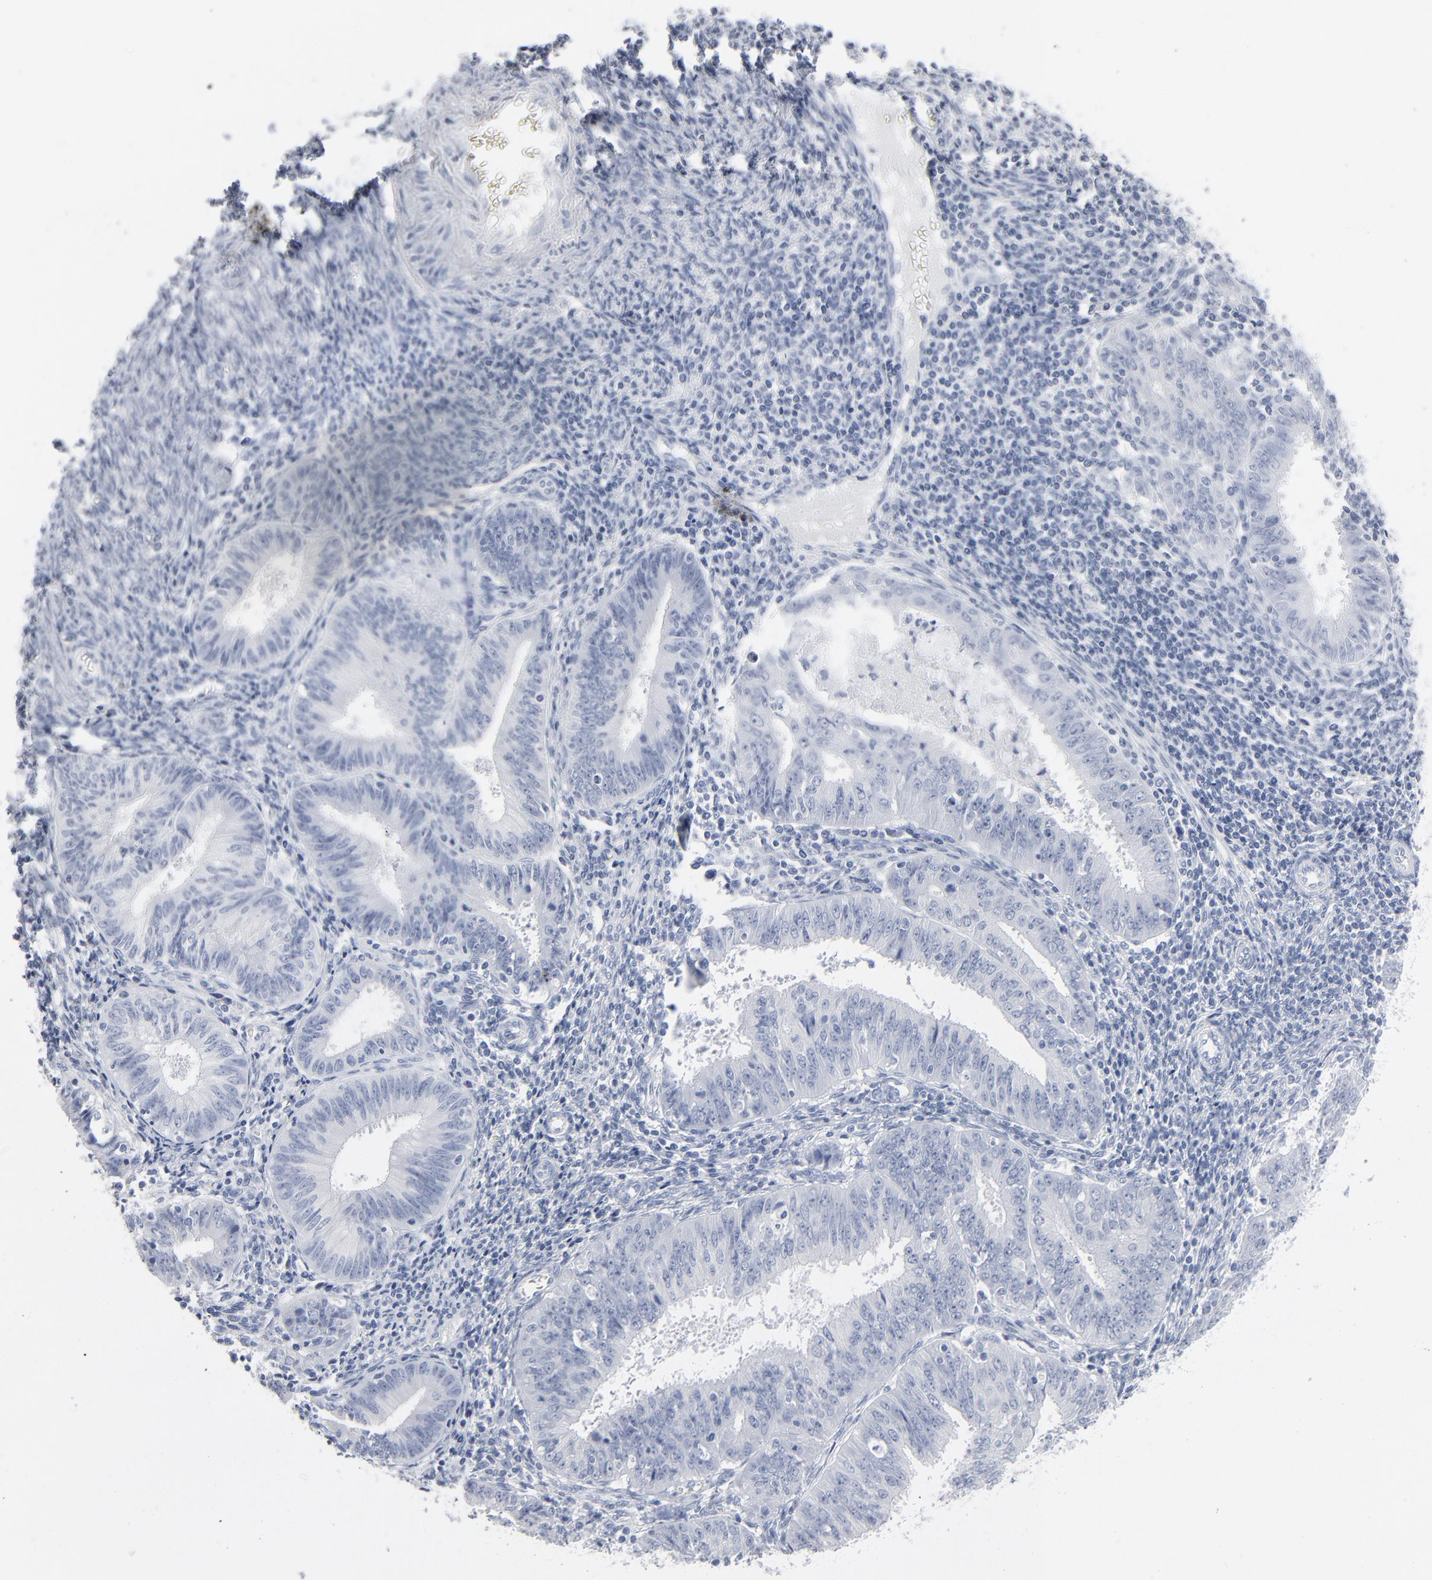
{"staining": {"intensity": "negative", "quantity": "none", "location": "none"}, "tissue": "endometrial cancer", "cell_type": "Tumor cells", "image_type": "cancer", "snomed": [{"axis": "morphology", "description": "Adenocarcinoma, NOS"}, {"axis": "topography", "description": "Endometrium"}], "caption": "IHC micrograph of human adenocarcinoma (endometrial) stained for a protein (brown), which demonstrates no staining in tumor cells.", "gene": "PAGE1", "patient": {"sex": "female", "age": 42}}